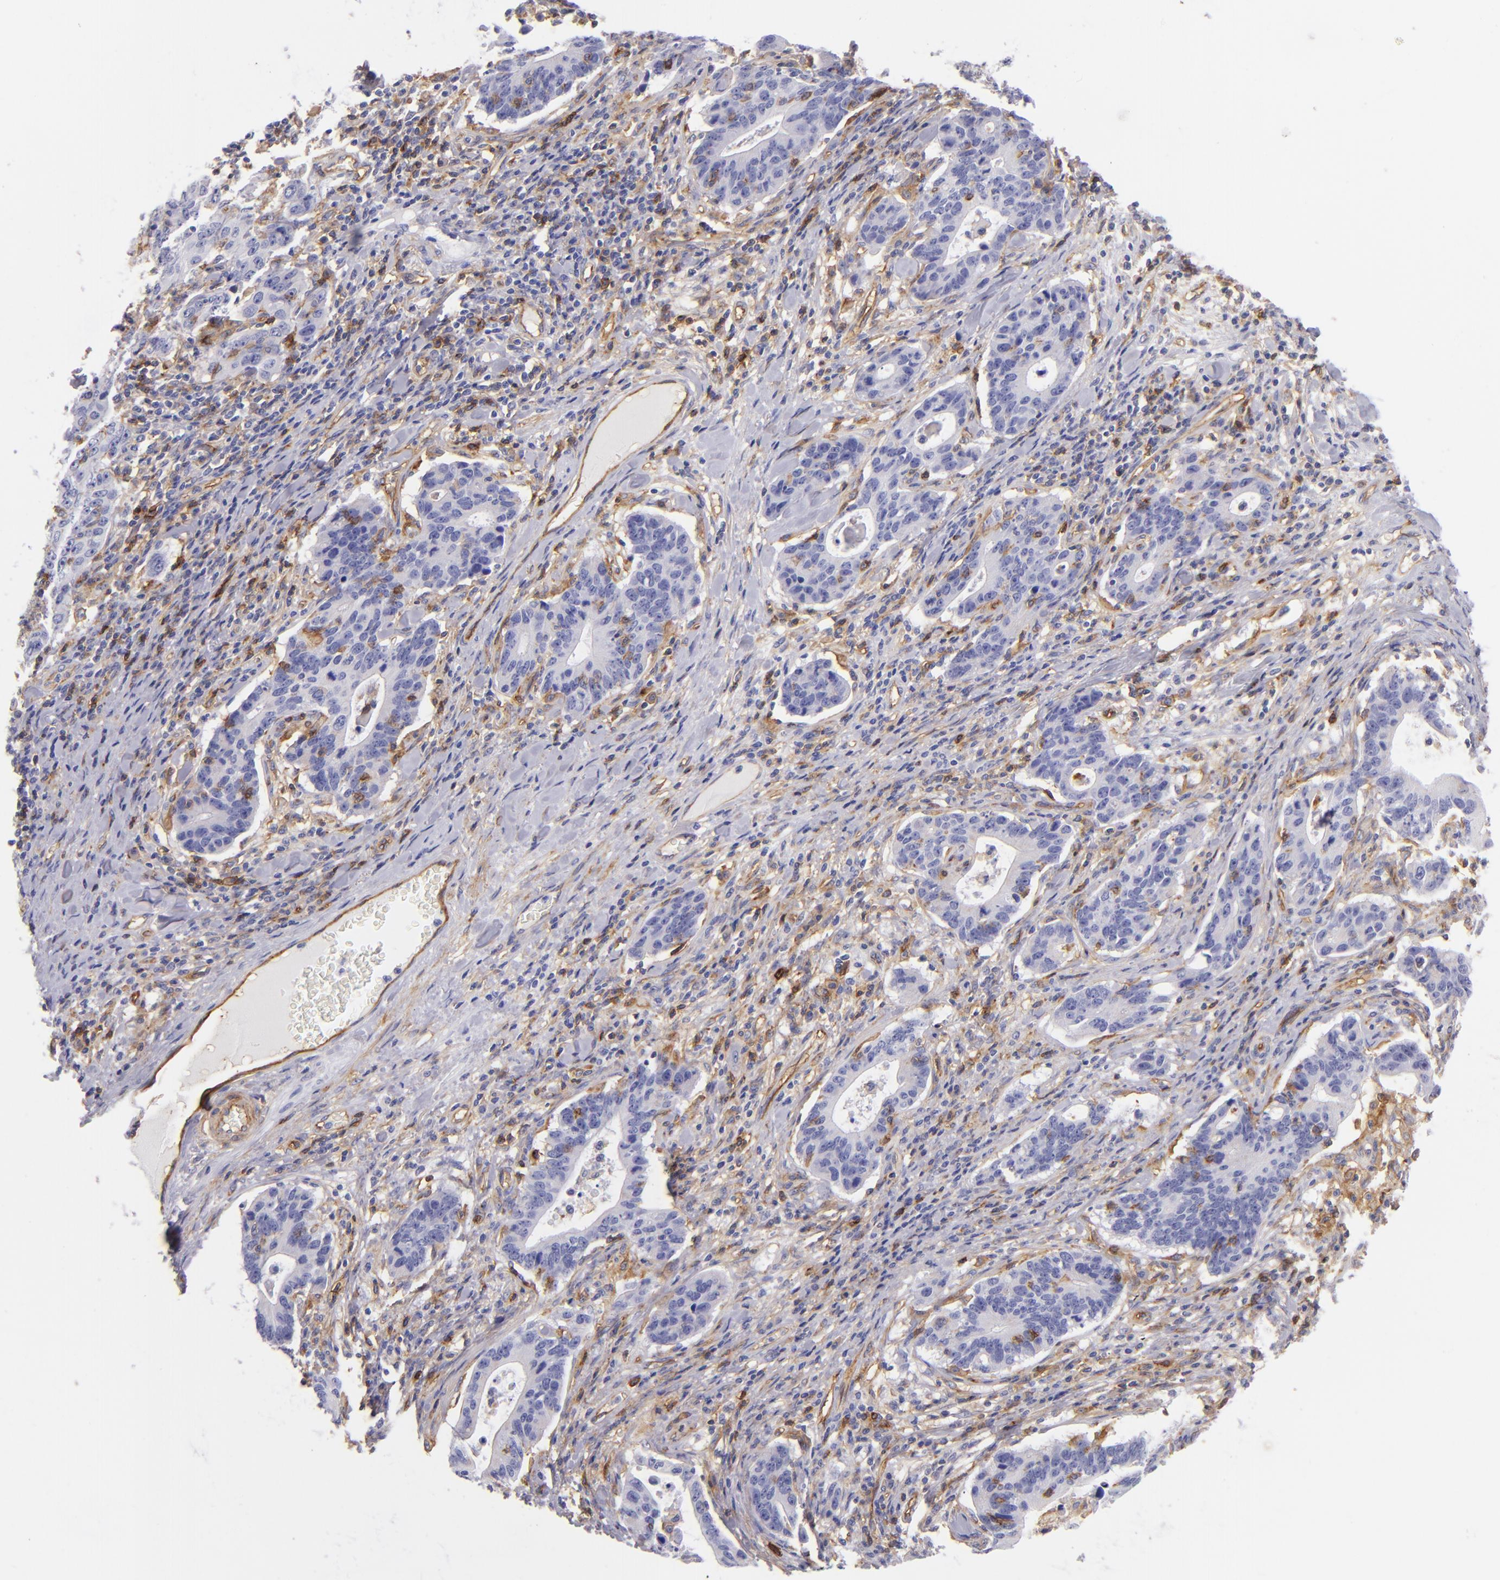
{"staining": {"intensity": "negative", "quantity": "none", "location": "none"}, "tissue": "stomach cancer", "cell_type": "Tumor cells", "image_type": "cancer", "snomed": [{"axis": "morphology", "description": "Adenocarcinoma, NOS"}, {"axis": "topography", "description": "Esophagus"}, {"axis": "topography", "description": "Stomach"}], "caption": "Protein analysis of adenocarcinoma (stomach) exhibits no significant expression in tumor cells.", "gene": "ENTPD1", "patient": {"sex": "male", "age": 74}}